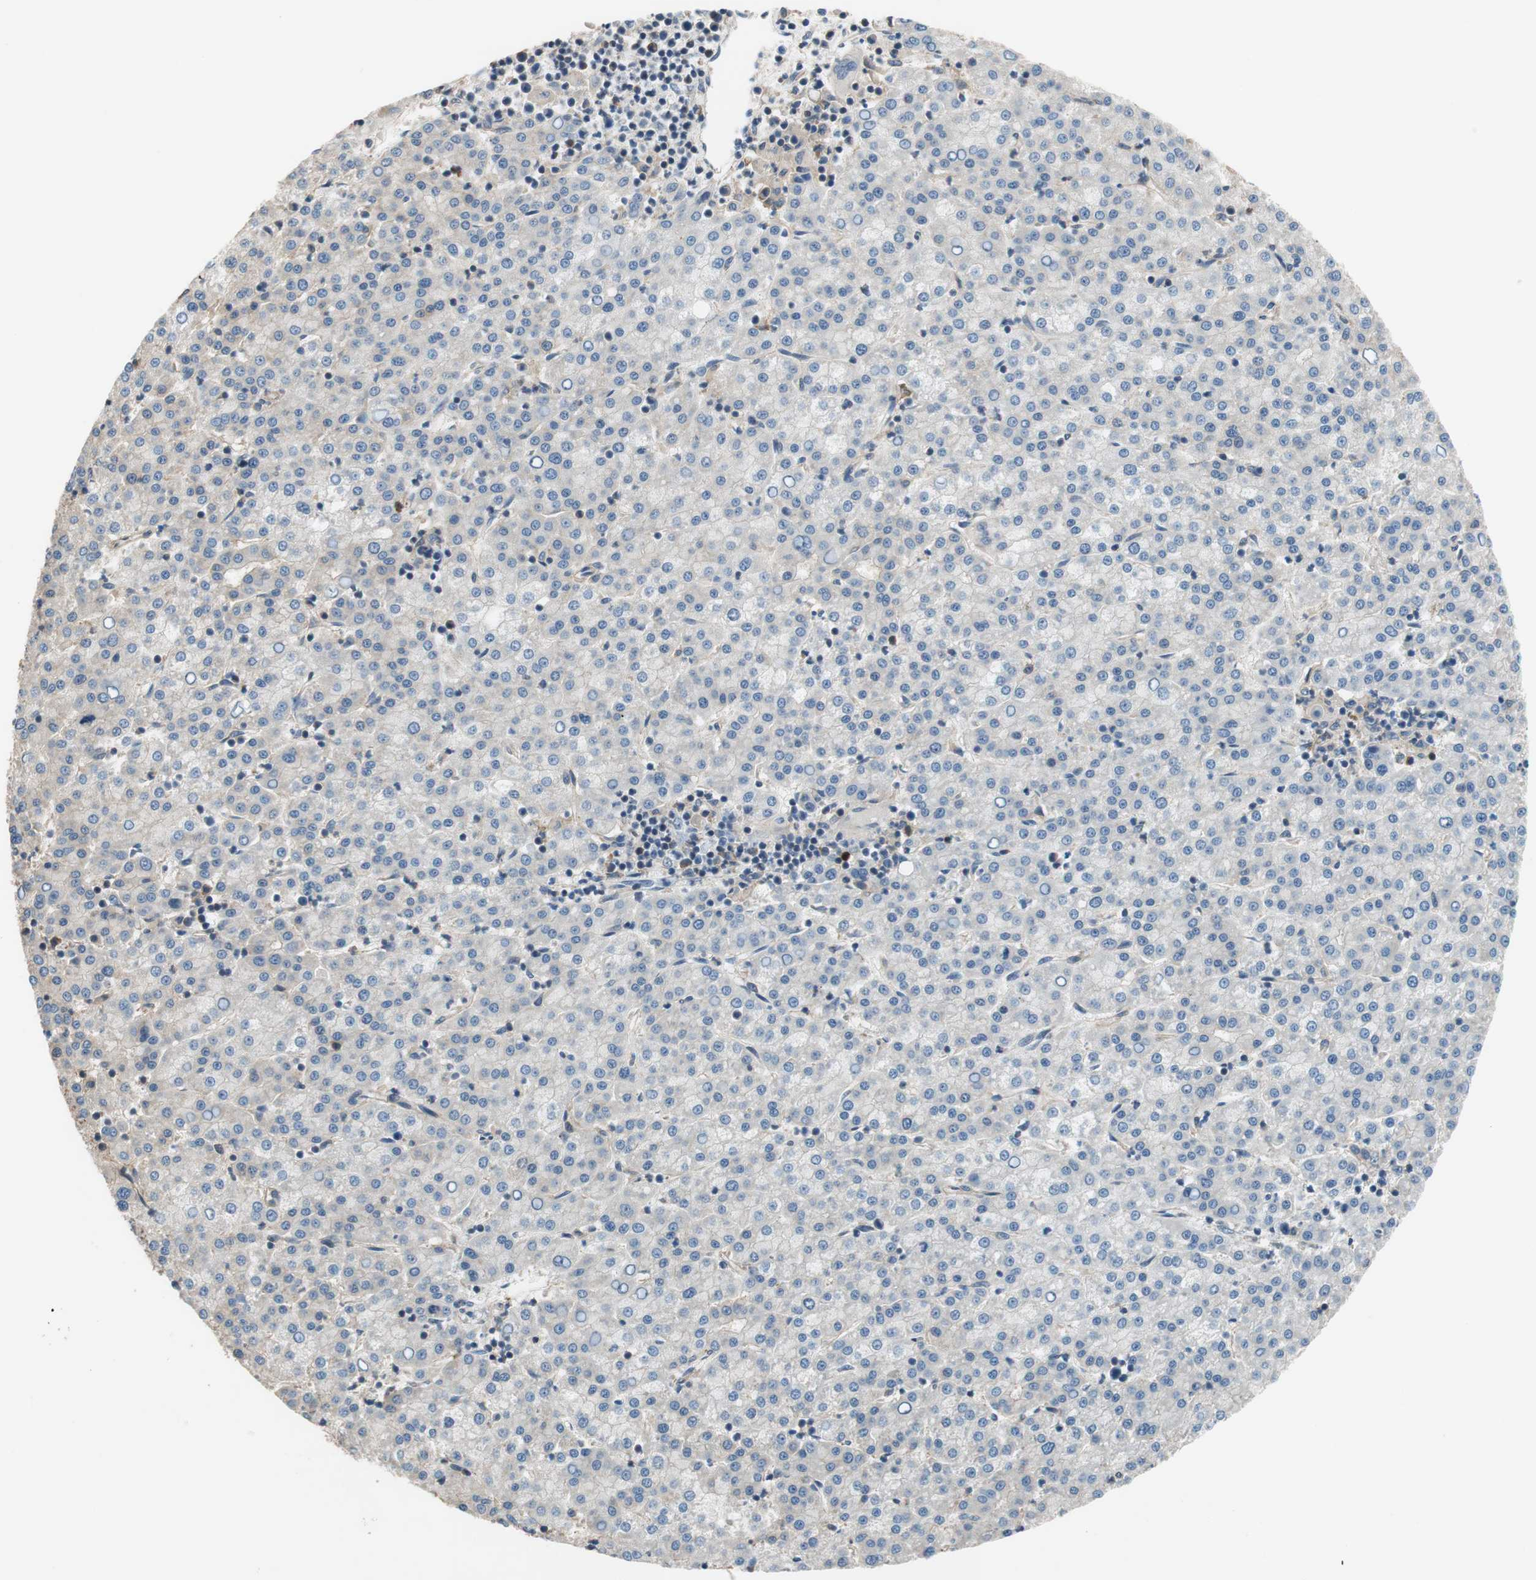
{"staining": {"intensity": "negative", "quantity": "none", "location": "none"}, "tissue": "liver cancer", "cell_type": "Tumor cells", "image_type": "cancer", "snomed": [{"axis": "morphology", "description": "Carcinoma, Hepatocellular, NOS"}, {"axis": "topography", "description": "Liver"}], "caption": "A histopathology image of human hepatocellular carcinoma (liver) is negative for staining in tumor cells.", "gene": "CALML3", "patient": {"sex": "female", "age": 58}}